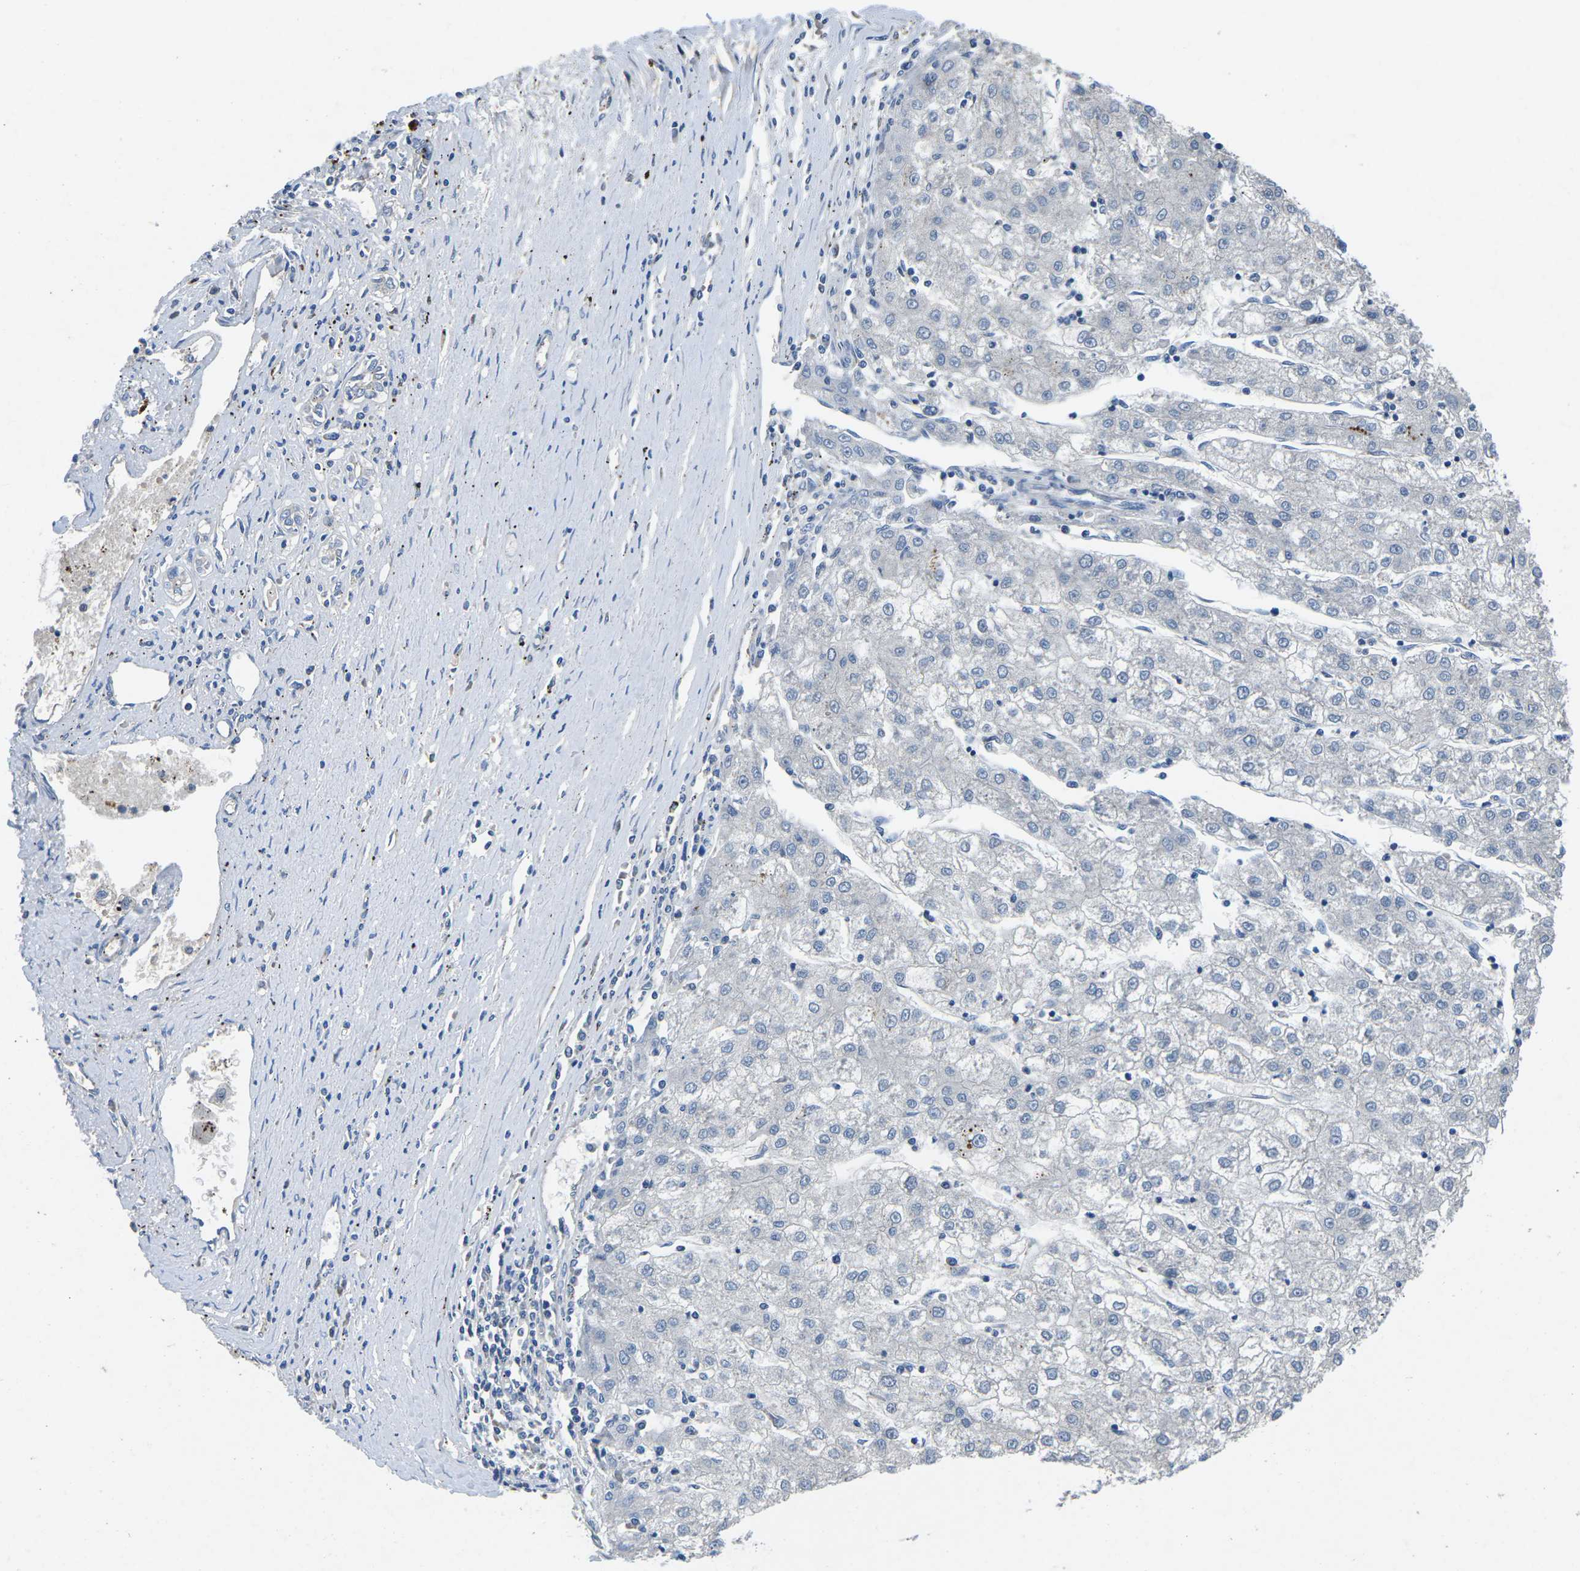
{"staining": {"intensity": "negative", "quantity": "none", "location": "none"}, "tissue": "liver cancer", "cell_type": "Tumor cells", "image_type": "cancer", "snomed": [{"axis": "morphology", "description": "Carcinoma, Hepatocellular, NOS"}, {"axis": "topography", "description": "Liver"}], "caption": "Immunohistochemical staining of hepatocellular carcinoma (liver) displays no significant staining in tumor cells. (Stains: DAB (3,3'-diaminobenzidine) immunohistochemistry (IHC) with hematoxylin counter stain, Microscopy: brightfield microscopy at high magnification).", "gene": "PDCD6IP", "patient": {"sex": "male", "age": 72}}